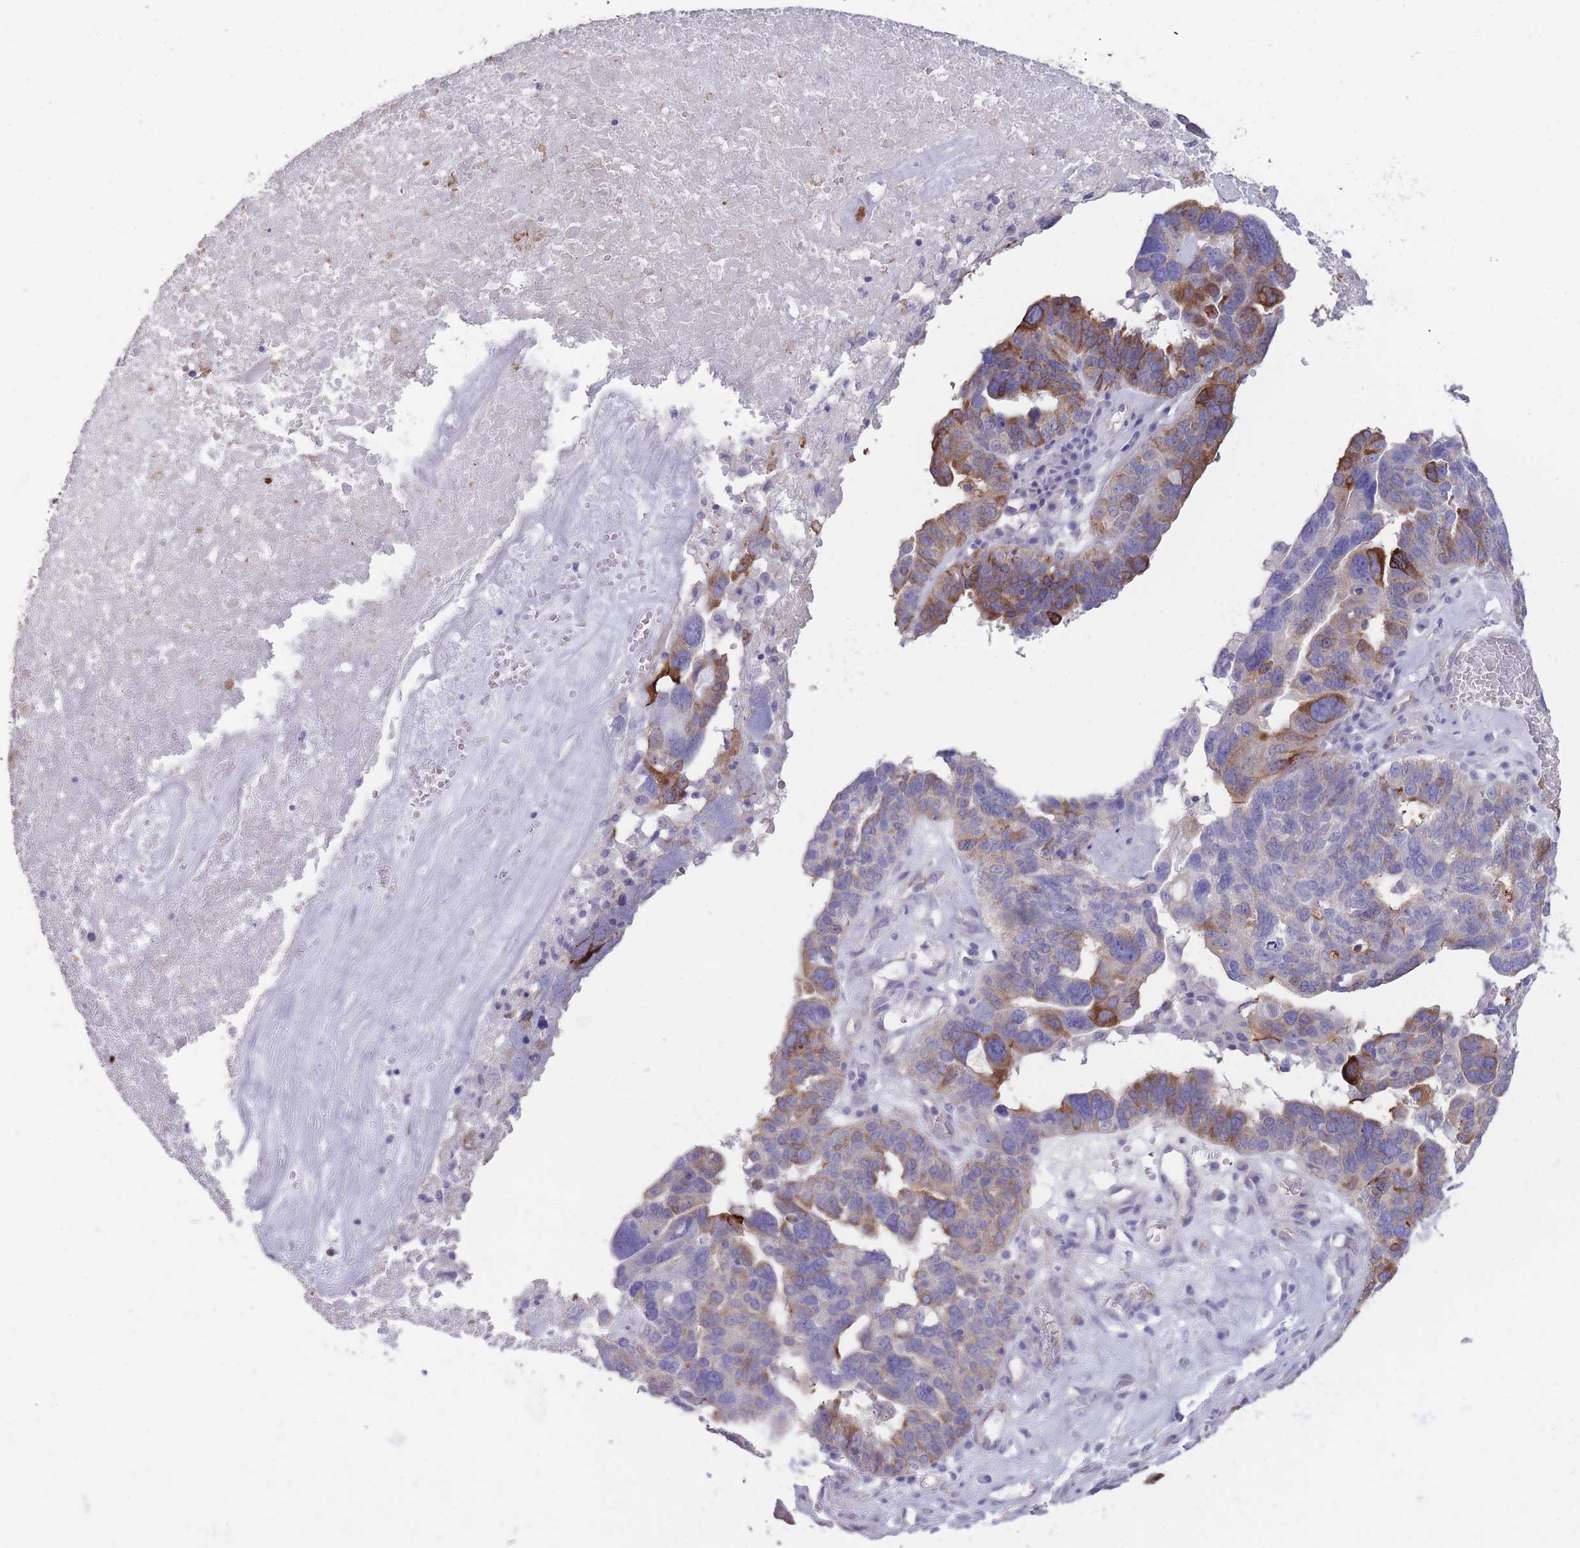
{"staining": {"intensity": "strong", "quantity": "<25%", "location": "cytoplasmic/membranous"}, "tissue": "ovarian cancer", "cell_type": "Tumor cells", "image_type": "cancer", "snomed": [{"axis": "morphology", "description": "Cystadenocarcinoma, serous, NOS"}, {"axis": "topography", "description": "Ovary"}], "caption": "Tumor cells exhibit medium levels of strong cytoplasmic/membranous positivity in approximately <25% of cells in human ovarian serous cystadenocarcinoma.", "gene": "RGS11", "patient": {"sex": "female", "age": 59}}